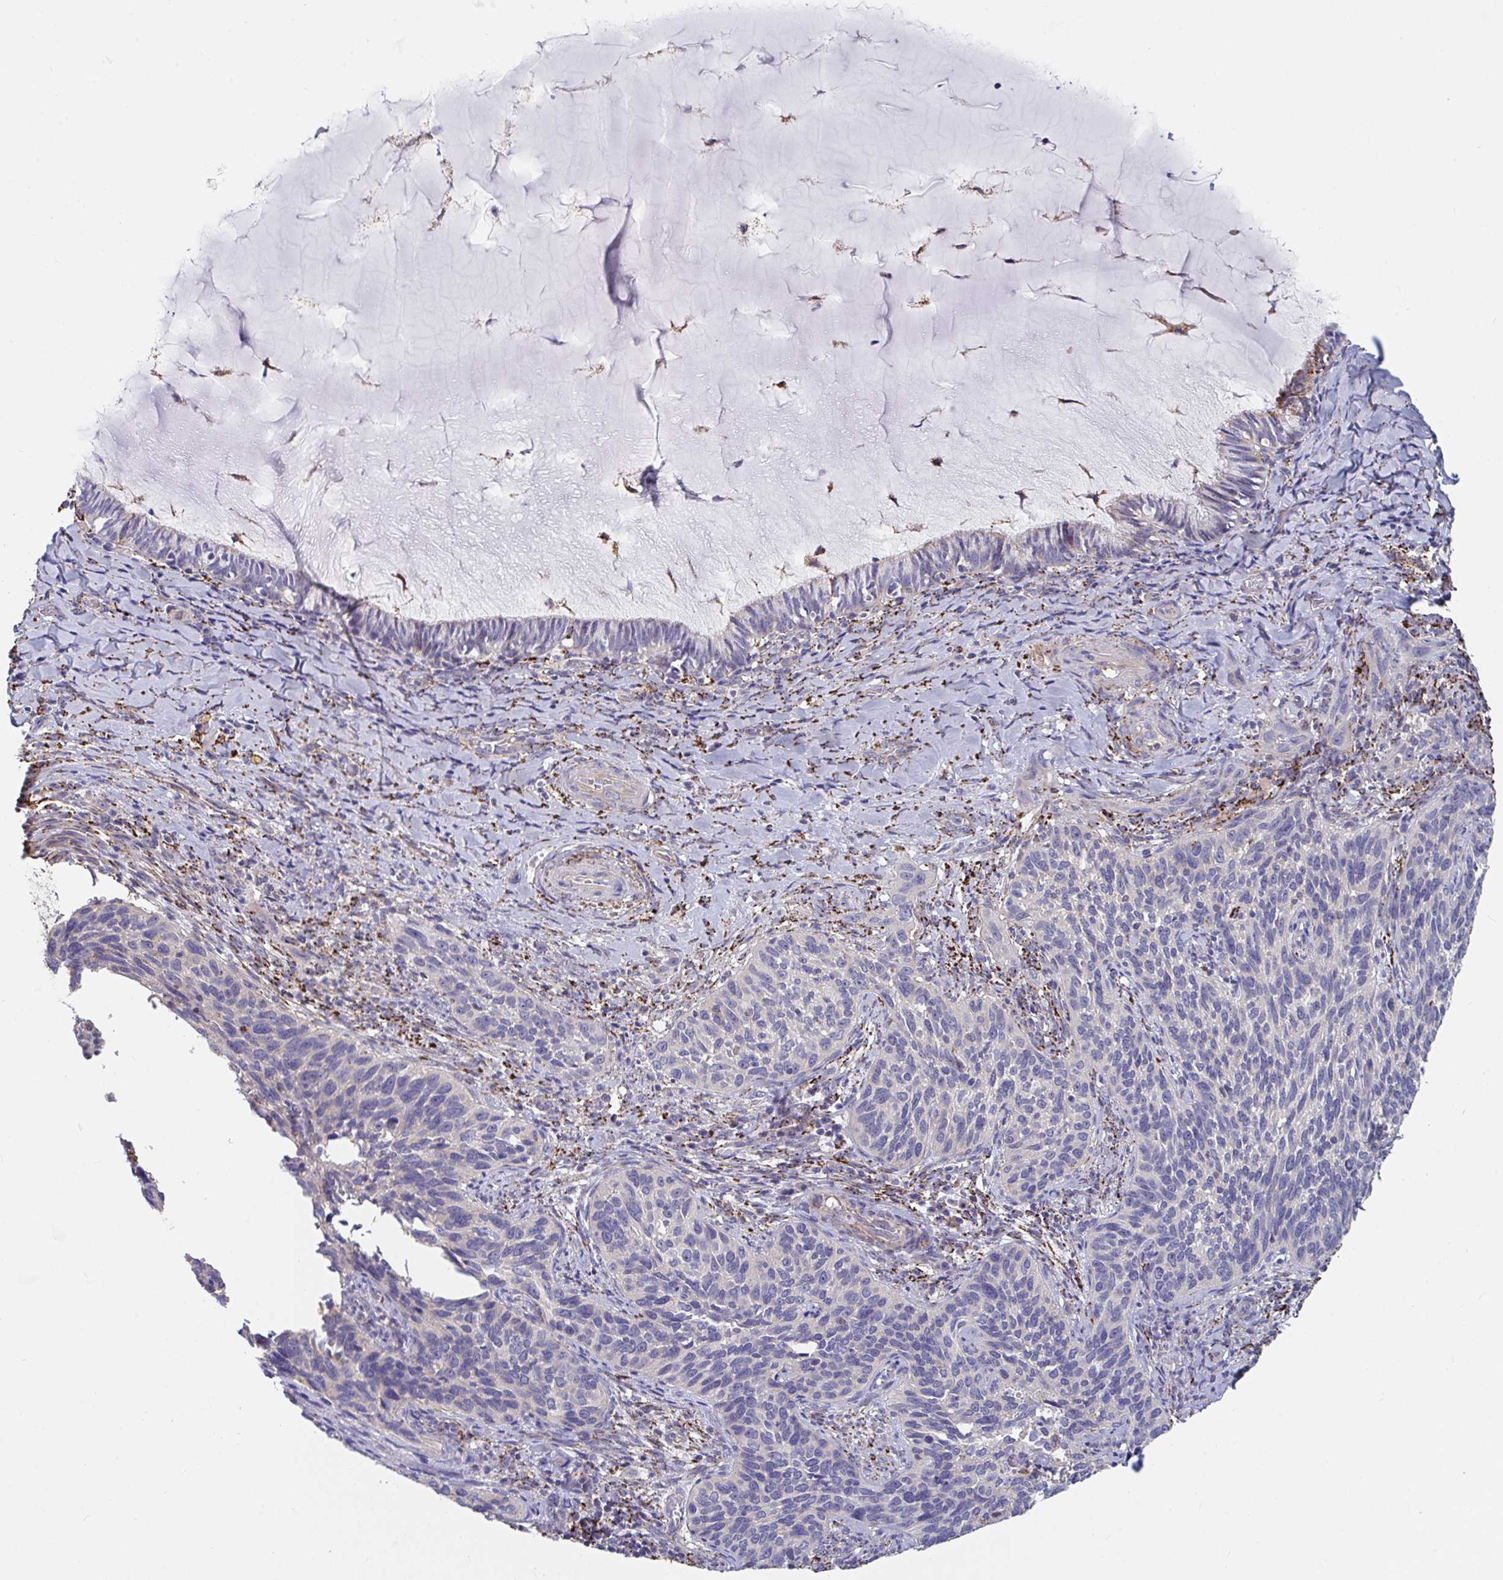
{"staining": {"intensity": "negative", "quantity": "none", "location": "none"}, "tissue": "cervical cancer", "cell_type": "Tumor cells", "image_type": "cancer", "snomed": [{"axis": "morphology", "description": "Squamous cell carcinoma, NOS"}, {"axis": "topography", "description": "Cervix"}], "caption": "Photomicrograph shows no protein expression in tumor cells of squamous cell carcinoma (cervical) tissue.", "gene": "FAM156B", "patient": {"sex": "female", "age": 51}}